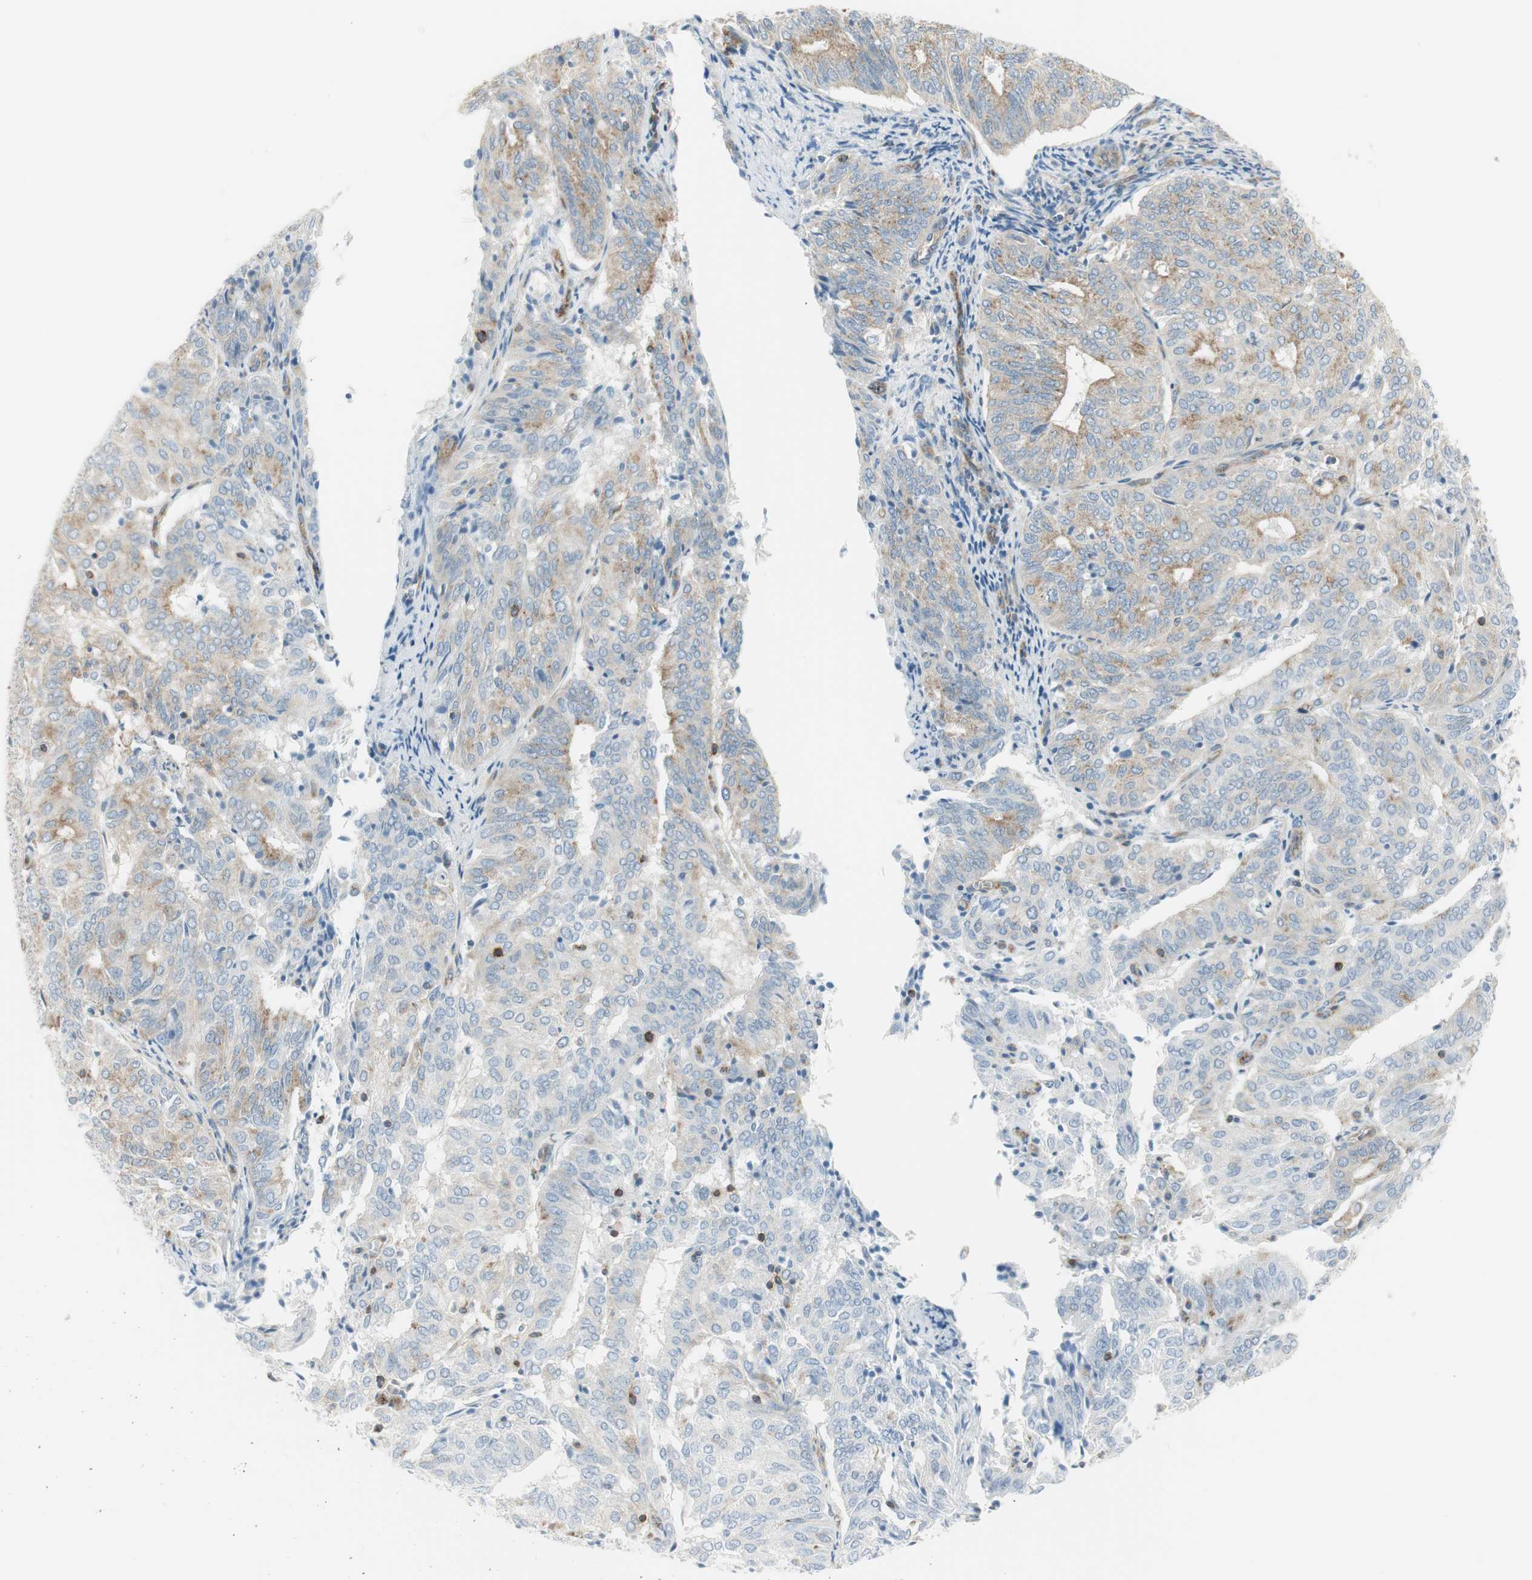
{"staining": {"intensity": "weak", "quantity": "25%-75%", "location": "cytoplasmic/membranous"}, "tissue": "endometrial cancer", "cell_type": "Tumor cells", "image_type": "cancer", "snomed": [{"axis": "morphology", "description": "Adenocarcinoma, NOS"}, {"axis": "topography", "description": "Uterus"}], "caption": "The image displays staining of endometrial cancer, revealing weak cytoplasmic/membranous protein expression (brown color) within tumor cells. (brown staining indicates protein expression, while blue staining denotes nuclei).", "gene": "AGFG1", "patient": {"sex": "female", "age": 60}}